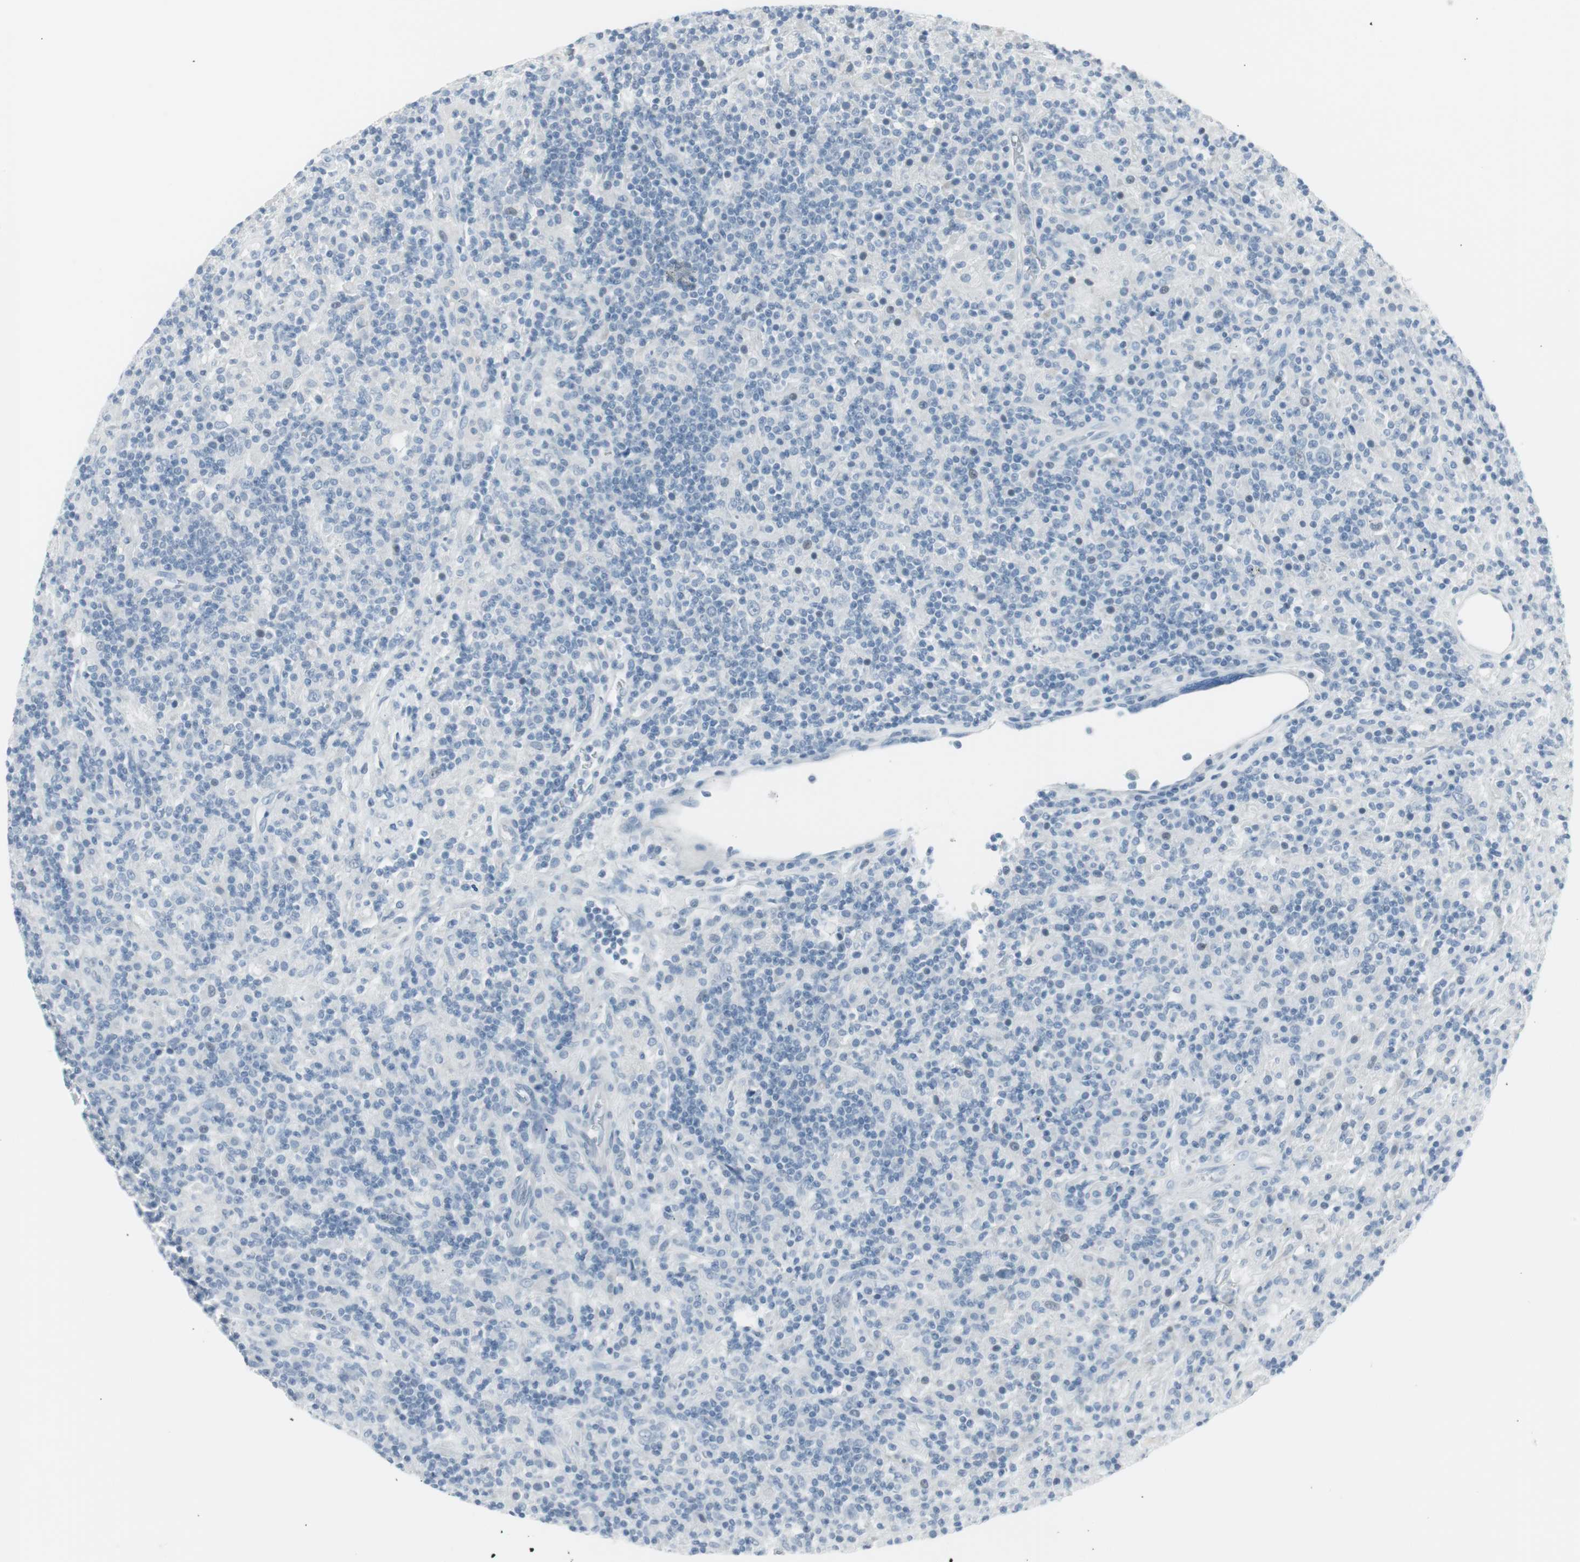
{"staining": {"intensity": "negative", "quantity": "none", "location": "none"}, "tissue": "lymphoma", "cell_type": "Tumor cells", "image_type": "cancer", "snomed": [{"axis": "morphology", "description": "Hodgkin's disease, NOS"}, {"axis": "topography", "description": "Lymph node"}], "caption": "Micrograph shows no significant protein positivity in tumor cells of Hodgkin's disease. Nuclei are stained in blue.", "gene": "AGR2", "patient": {"sex": "male", "age": 70}}